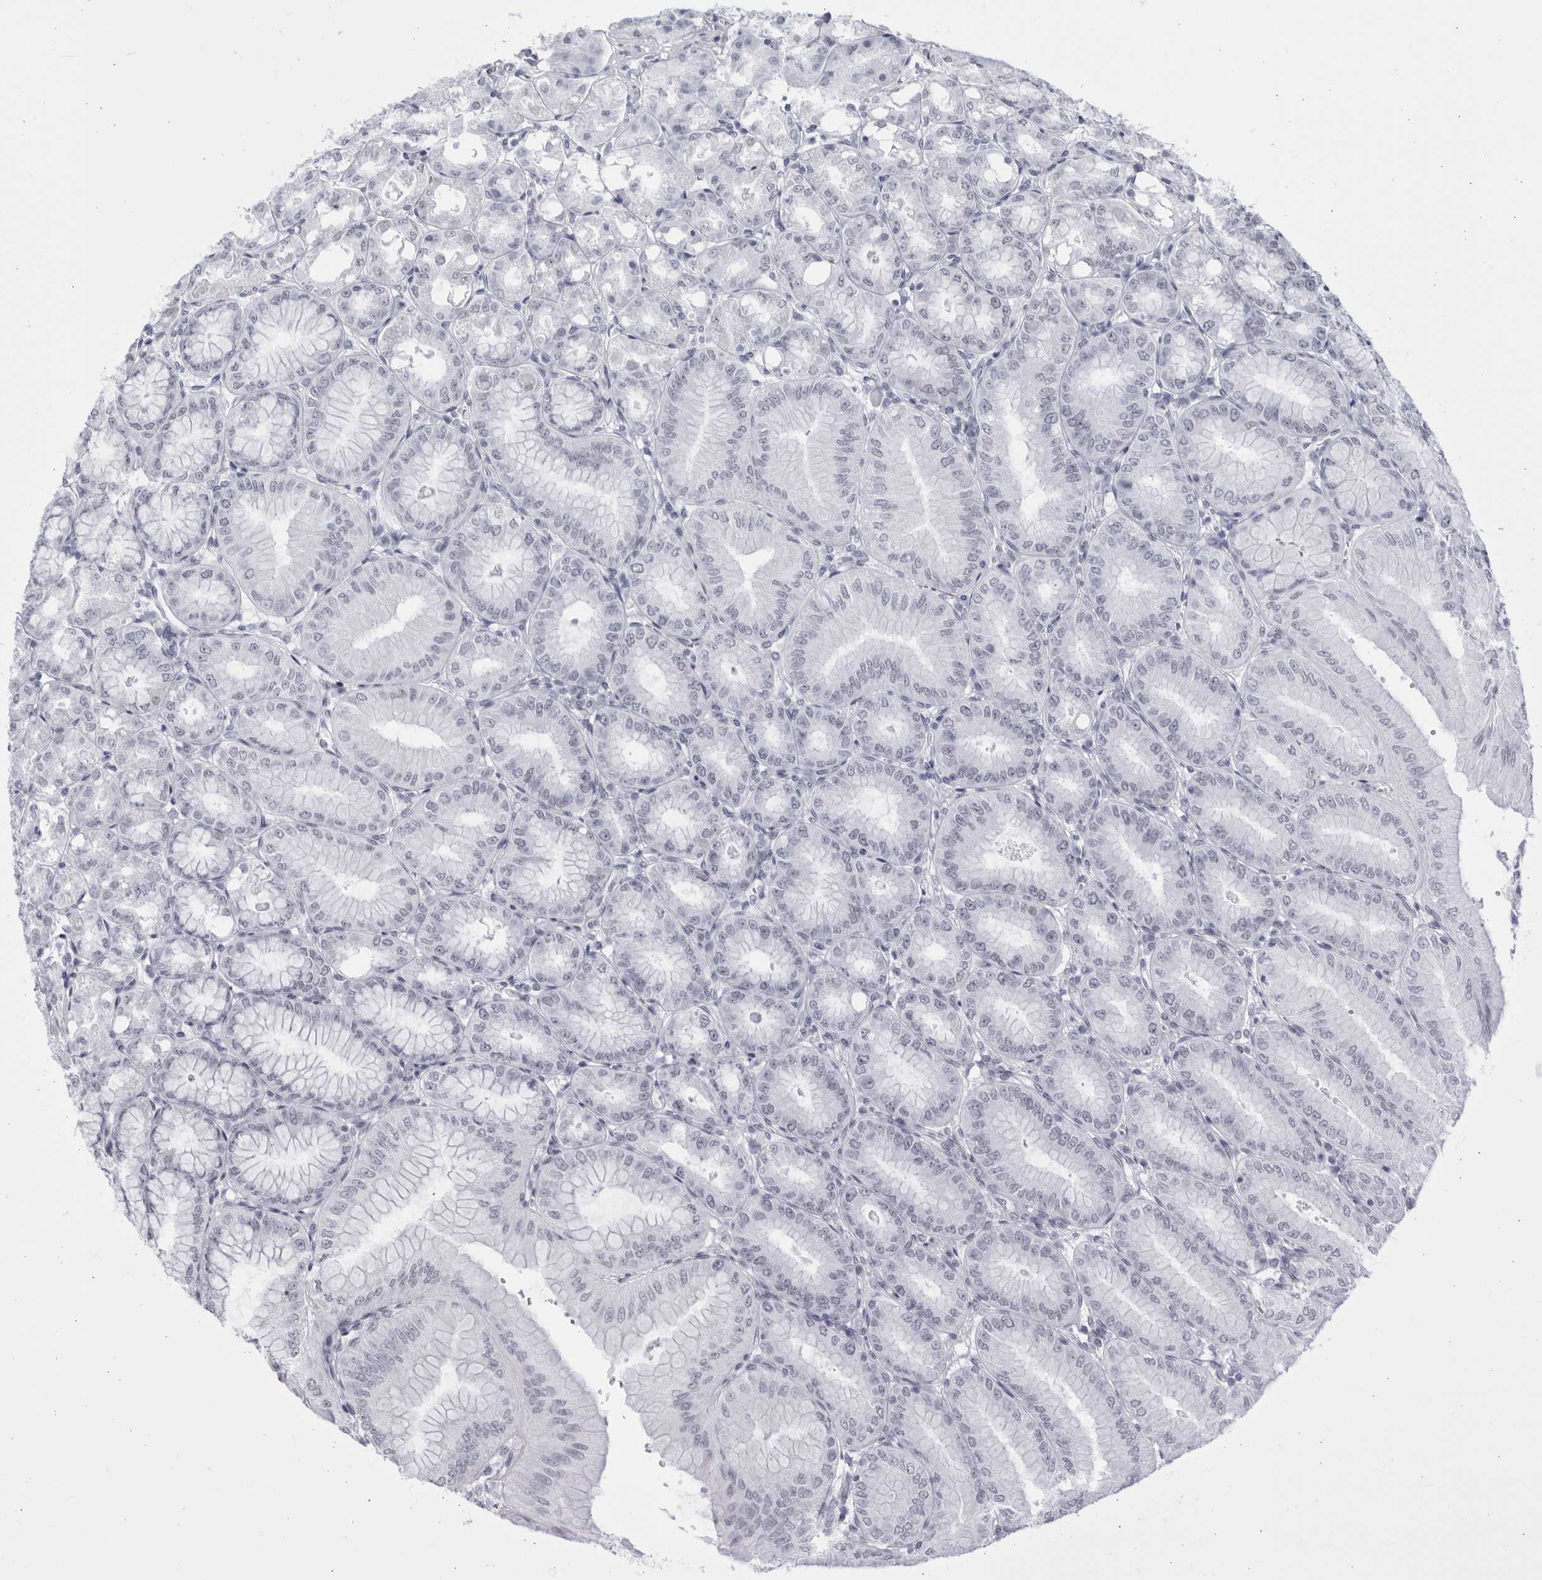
{"staining": {"intensity": "weak", "quantity": "<25%", "location": "nuclear"}, "tissue": "stomach", "cell_type": "Glandular cells", "image_type": "normal", "snomed": [{"axis": "morphology", "description": "Normal tissue, NOS"}, {"axis": "topography", "description": "Stomach, lower"}], "caption": "DAB (3,3'-diaminobenzidine) immunohistochemical staining of unremarkable stomach shows no significant staining in glandular cells. Nuclei are stained in blue.", "gene": "CCDC181", "patient": {"sex": "male", "age": 71}}